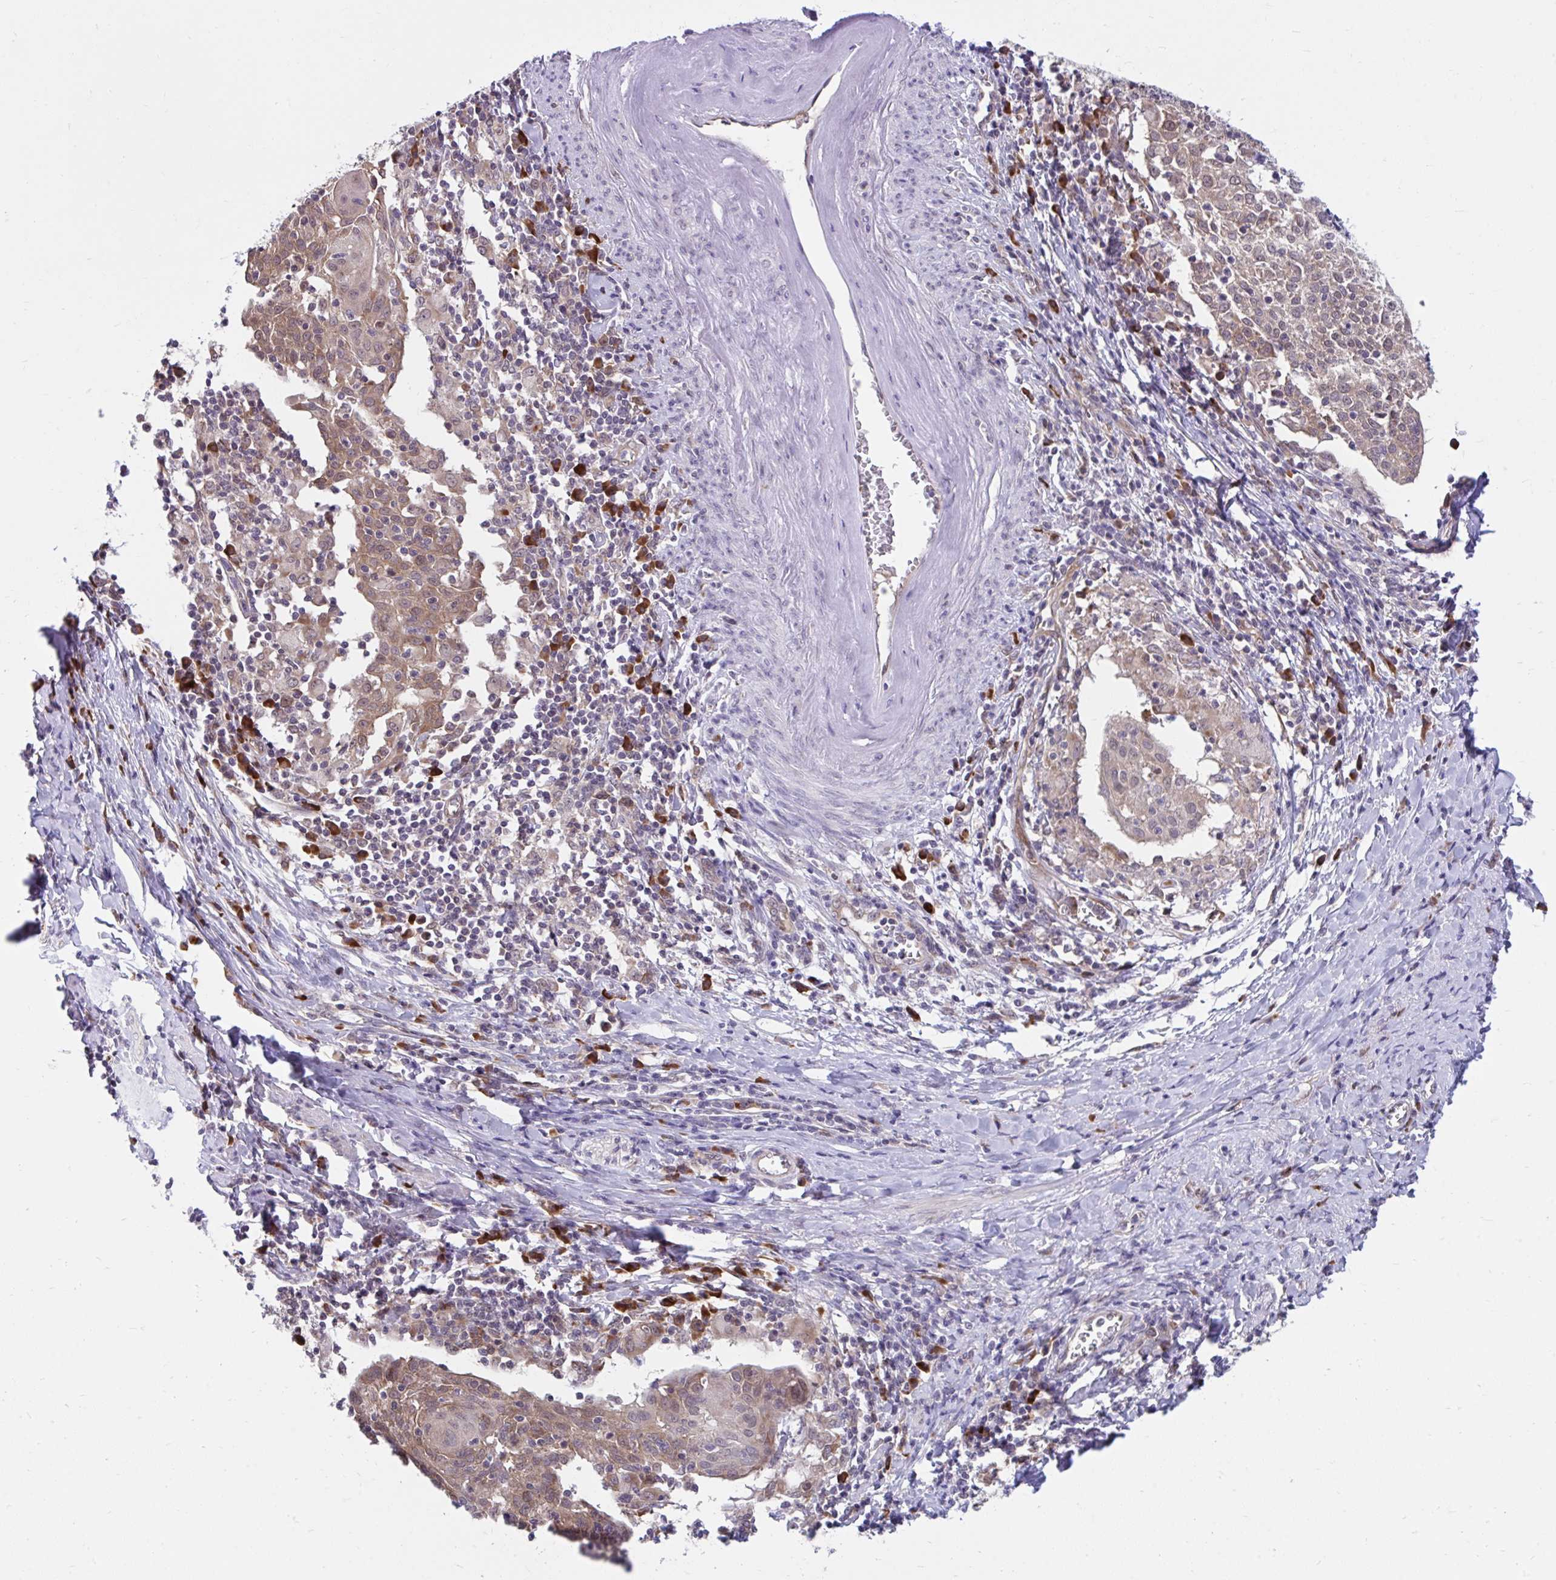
{"staining": {"intensity": "moderate", "quantity": ">75%", "location": "cytoplasmic/membranous"}, "tissue": "cervical cancer", "cell_type": "Tumor cells", "image_type": "cancer", "snomed": [{"axis": "morphology", "description": "Squamous cell carcinoma, NOS"}, {"axis": "topography", "description": "Cervix"}], "caption": "Immunohistochemistry image of cervical squamous cell carcinoma stained for a protein (brown), which reveals medium levels of moderate cytoplasmic/membranous staining in about >75% of tumor cells.", "gene": "SELENON", "patient": {"sex": "female", "age": 52}}